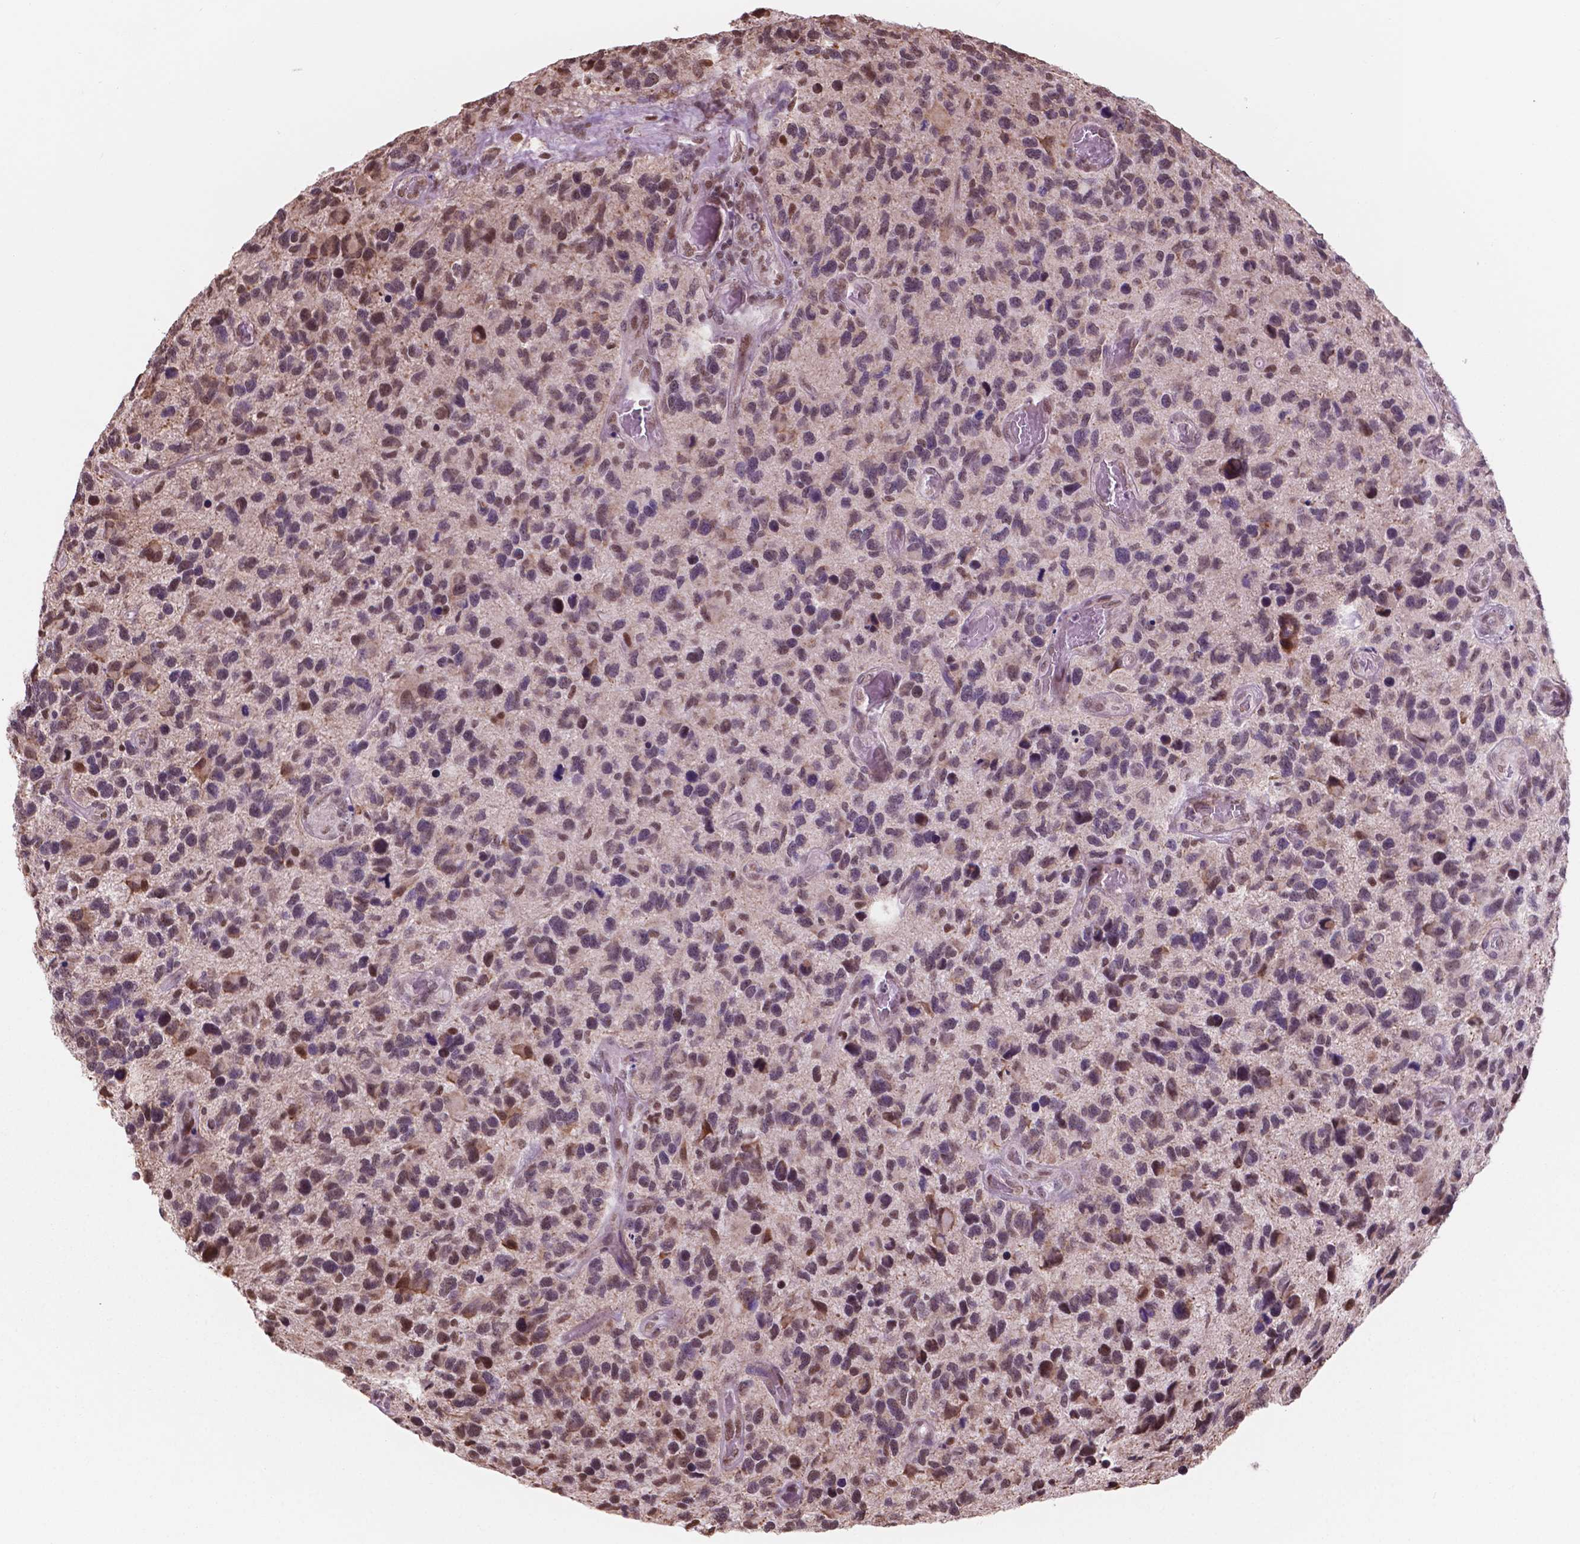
{"staining": {"intensity": "negative", "quantity": "none", "location": "none"}, "tissue": "glioma", "cell_type": "Tumor cells", "image_type": "cancer", "snomed": [{"axis": "morphology", "description": "Glioma, malignant, NOS"}, {"axis": "morphology", "description": "Glioma, malignant, High grade"}, {"axis": "topography", "description": "Brain"}], "caption": "An IHC histopathology image of glioma is shown. There is no staining in tumor cells of glioma.", "gene": "NDUFA10", "patient": {"sex": "female", "age": 71}}